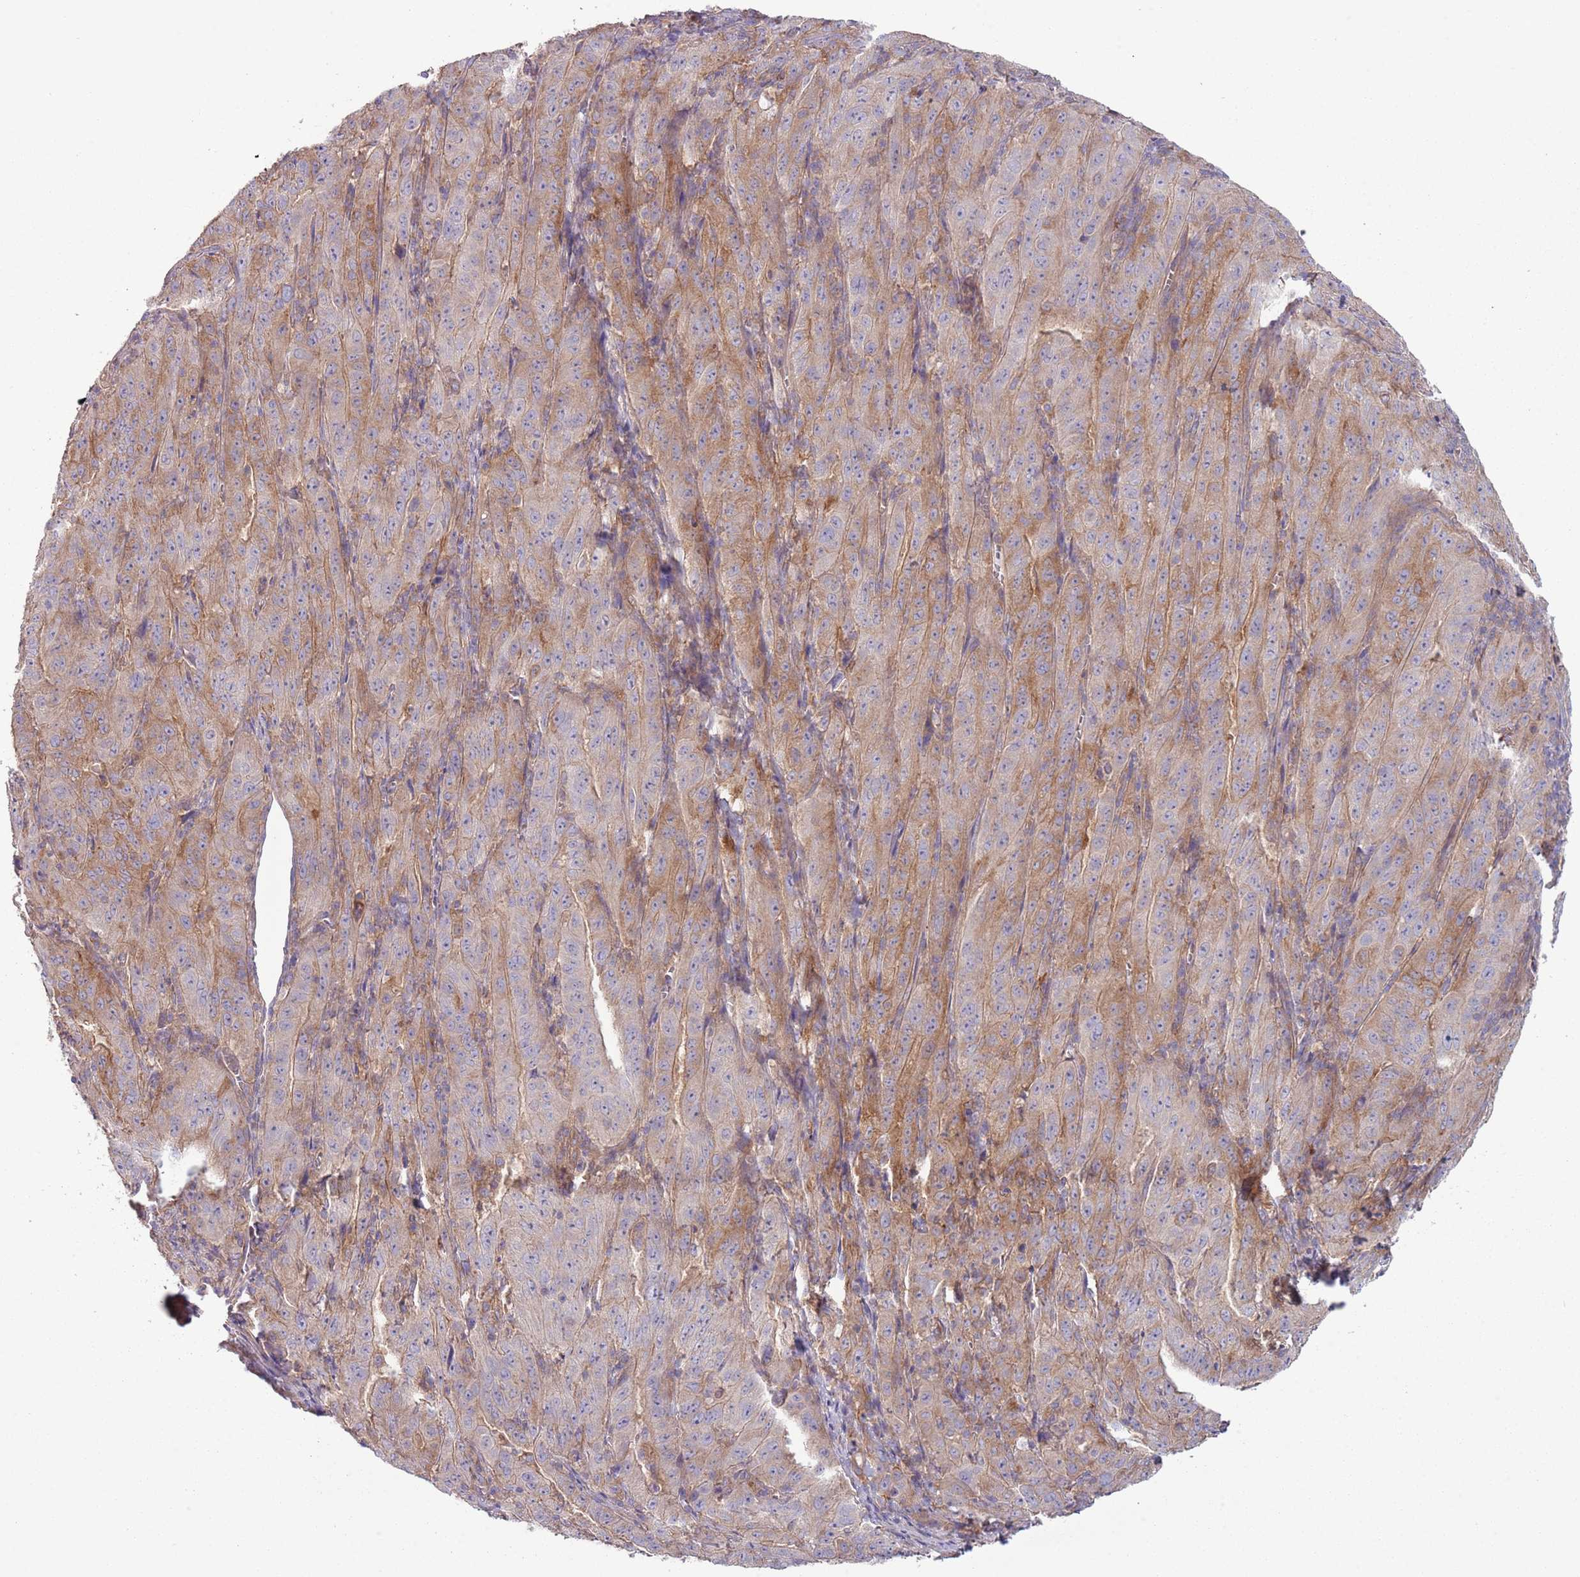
{"staining": {"intensity": "moderate", "quantity": "<25%", "location": "cytoplasmic/membranous"}, "tissue": "pancreatic cancer", "cell_type": "Tumor cells", "image_type": "cancer", "snomed": [{"axis": "morphology", "description": "Adenocarcinoma, NOS"}, {"axis": "topography", "description": "Pancreas"}], "caption": "Human pancreatic cancer (adenocarcinoma) stained with a brown dye exhibits moderate cytoplasmic/membranous positive expression in approximately <25% of tumor cells.", "gene": "LPIN2", "patient": {"sex": "male", "age": 63}}